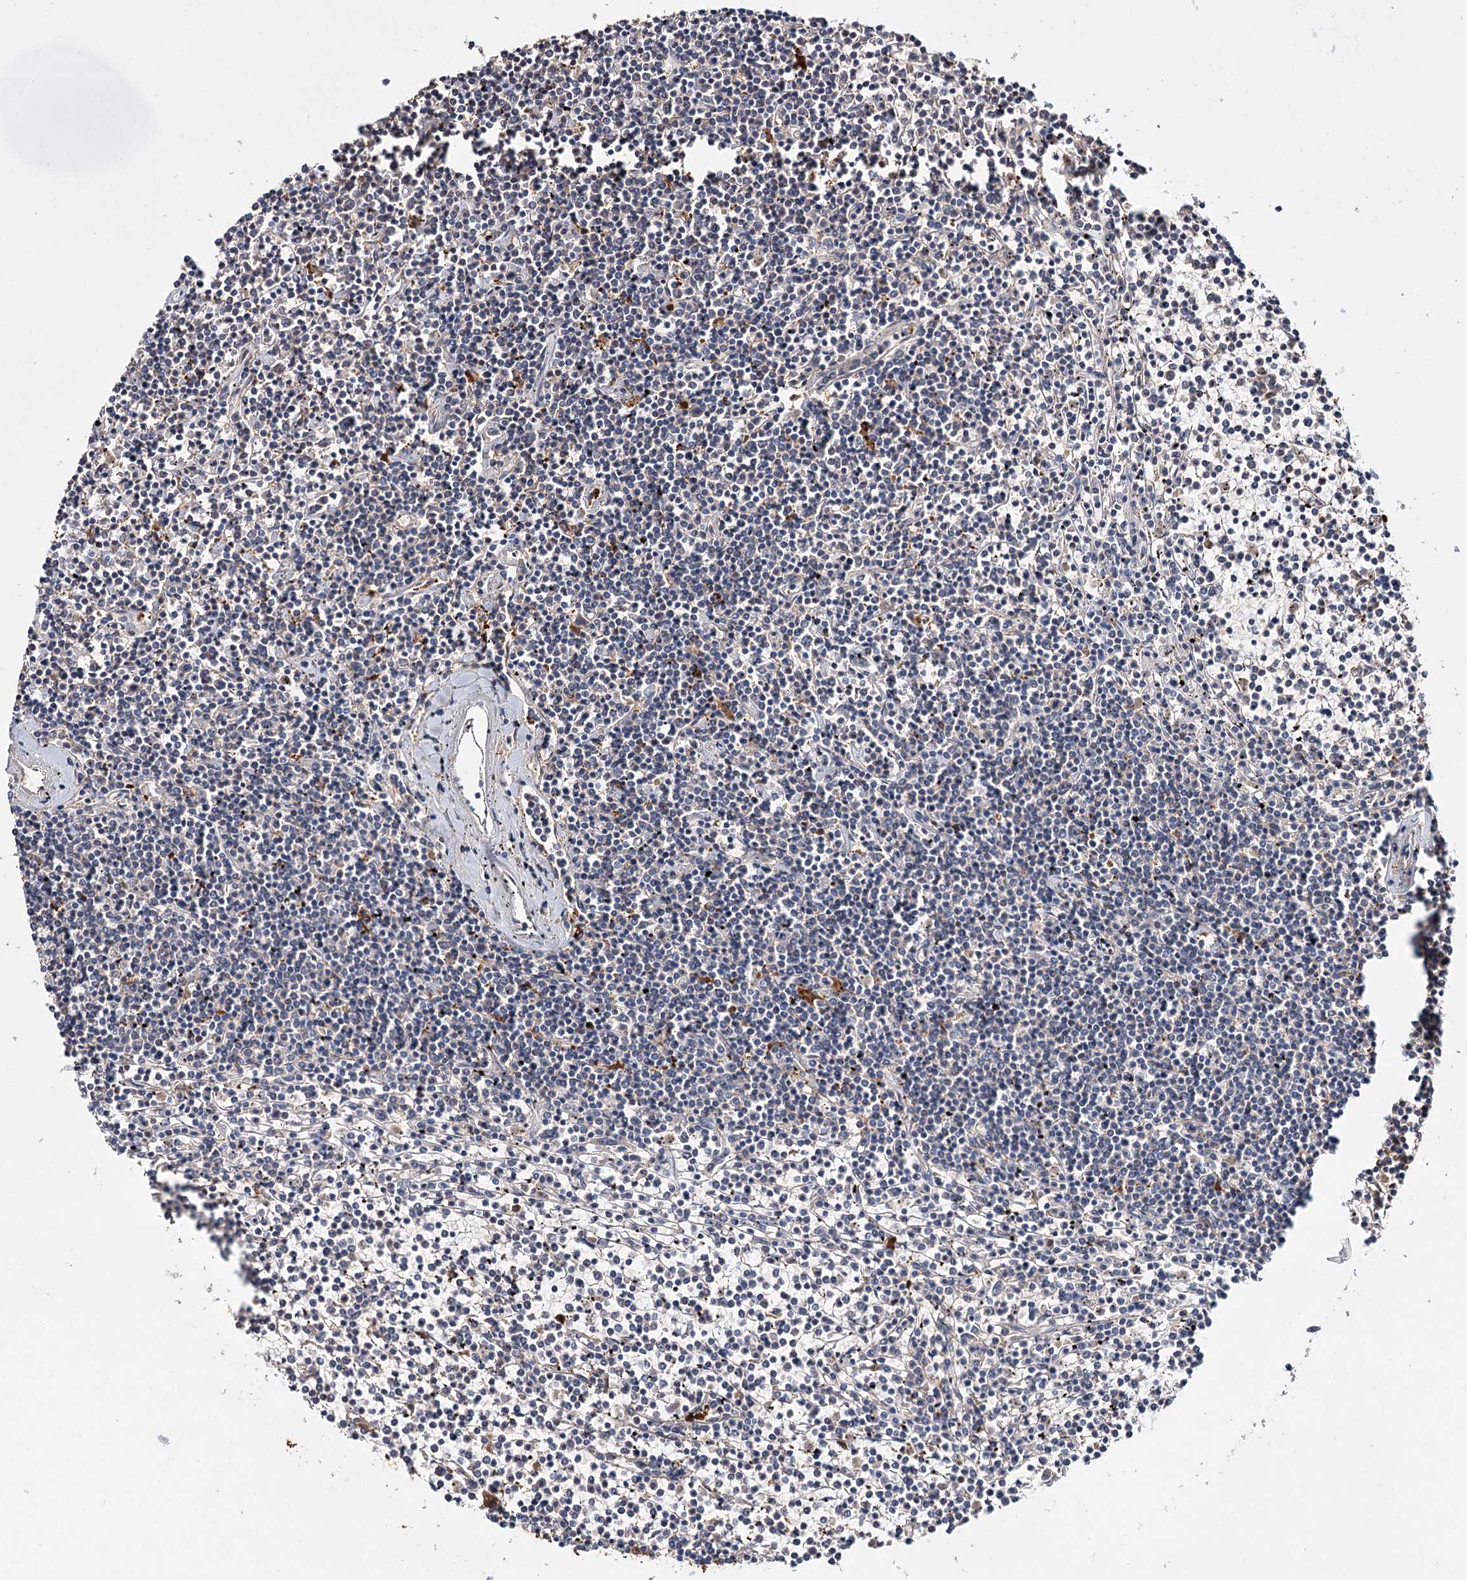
{"staining": {"intensity": "negative", "quantity": "none", "location": "none"}, "tissue": "lymphoma", "cell_type": "Tumor cells", "image_type": "cancer", "snomed": [{"axis": "morphology", "description": "Malignant lymphoma, non-Hodgkin's type, Low grade"}, {"axis": "topography", "description": "Spleen"}], "caption": "Tumor cells are negative for protein expression in human lymphoma.", "gene": "CFAP46", "patient": {"sex": "female", "age": 19}}